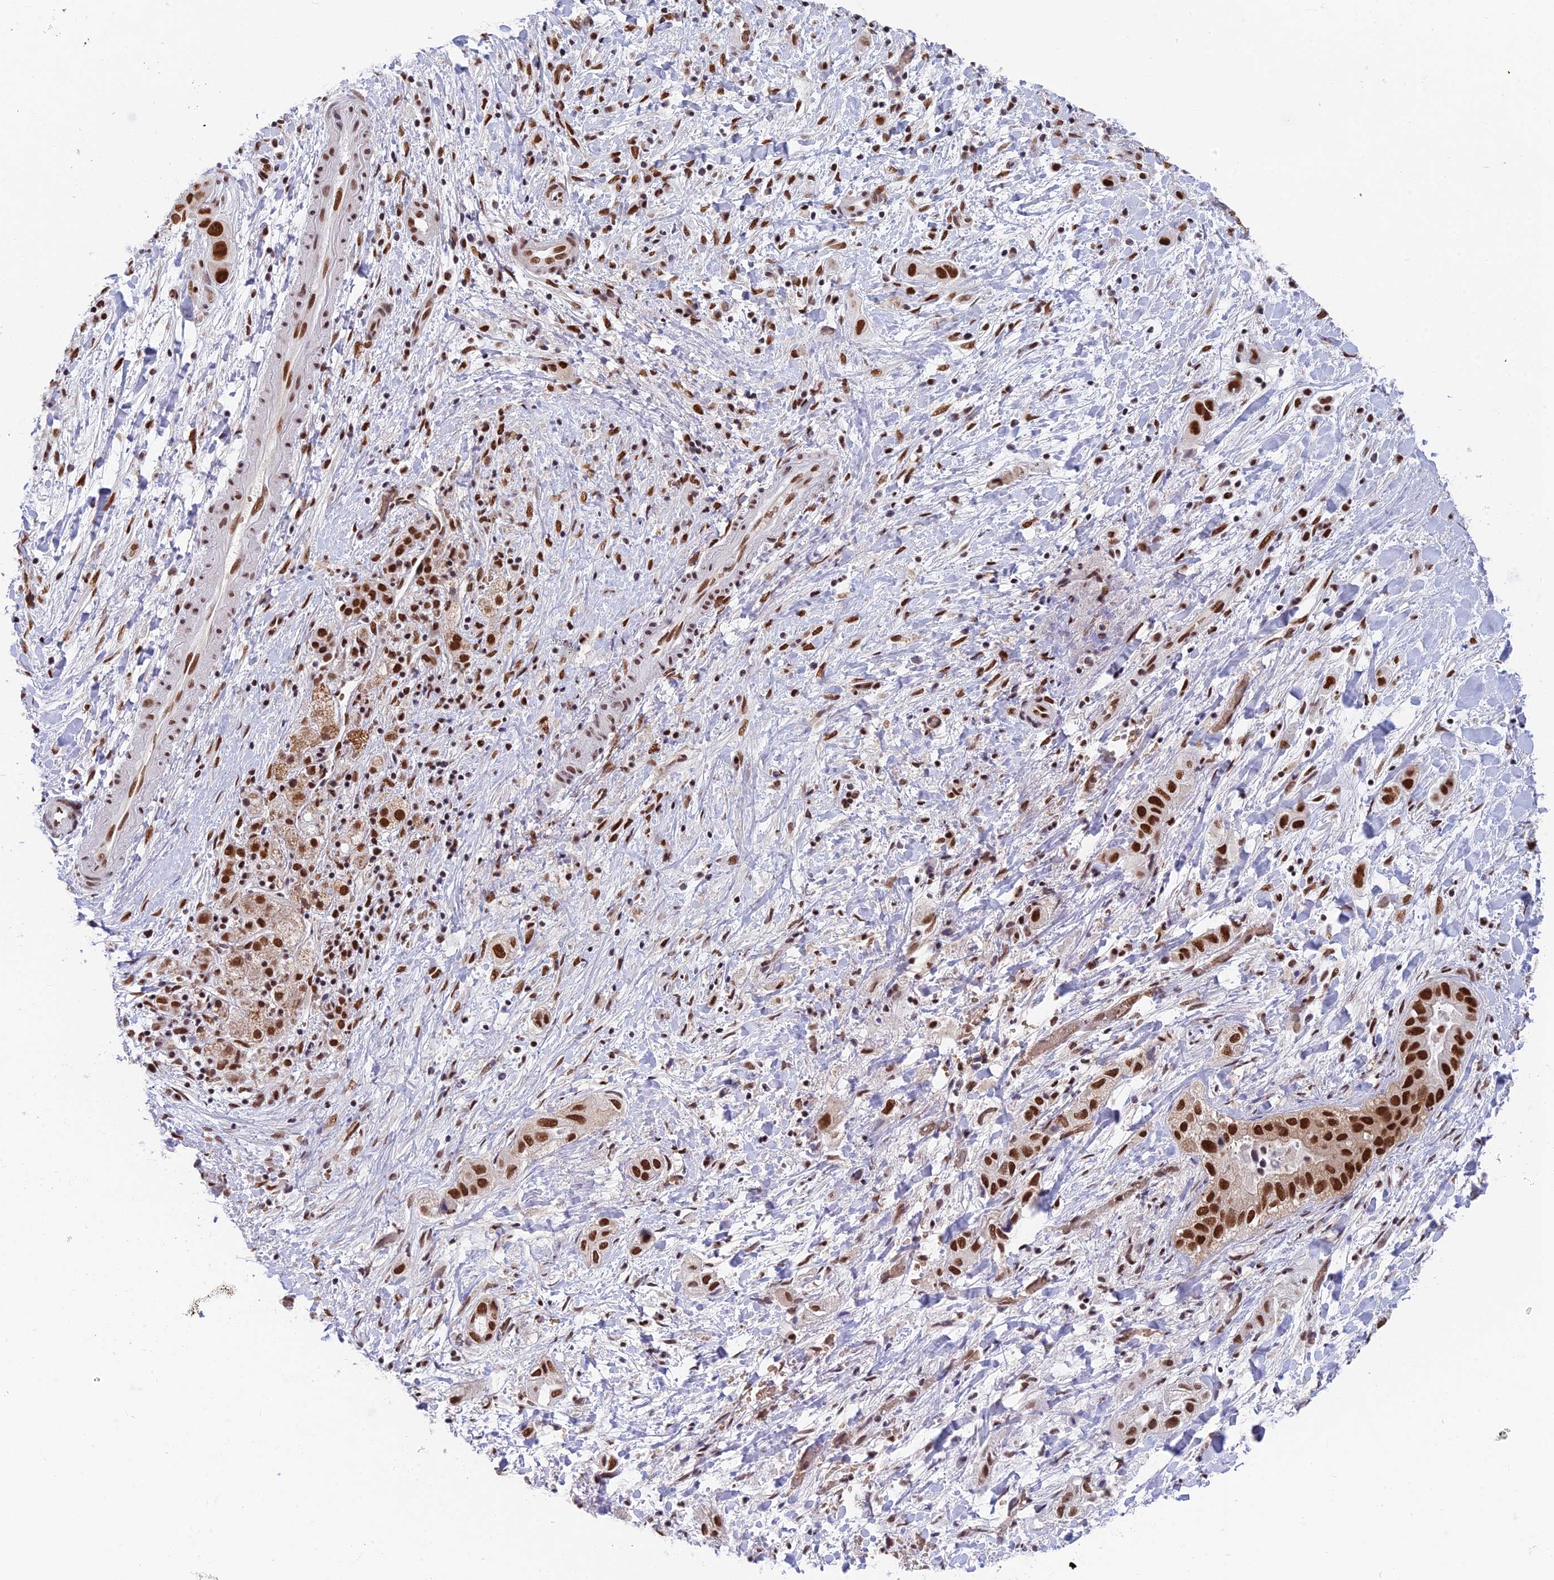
{"staining": {"intensity": "strong", "quantity": ">75%", "location": "nuclear"}, "tissue": "liver cancer", "cell_type": "Tumor cells", "image_type": "cancer", "snomed": [{"axis": "morphology", "description": "Cholangiocarcinoma"}, {"axis": "topography", "description": "Liver"}], "caption": "Immunohistochemical staining of liver cancer (cholangiocarcinoma) displays high levels of strong nuclear positivity in about >75% of tumor cells. (DAB IHC, brown staining for protein, blue staining for nuclei).", "gene": "EEF1AKMT3", "patient": {"sex": "female", "age": 52}}